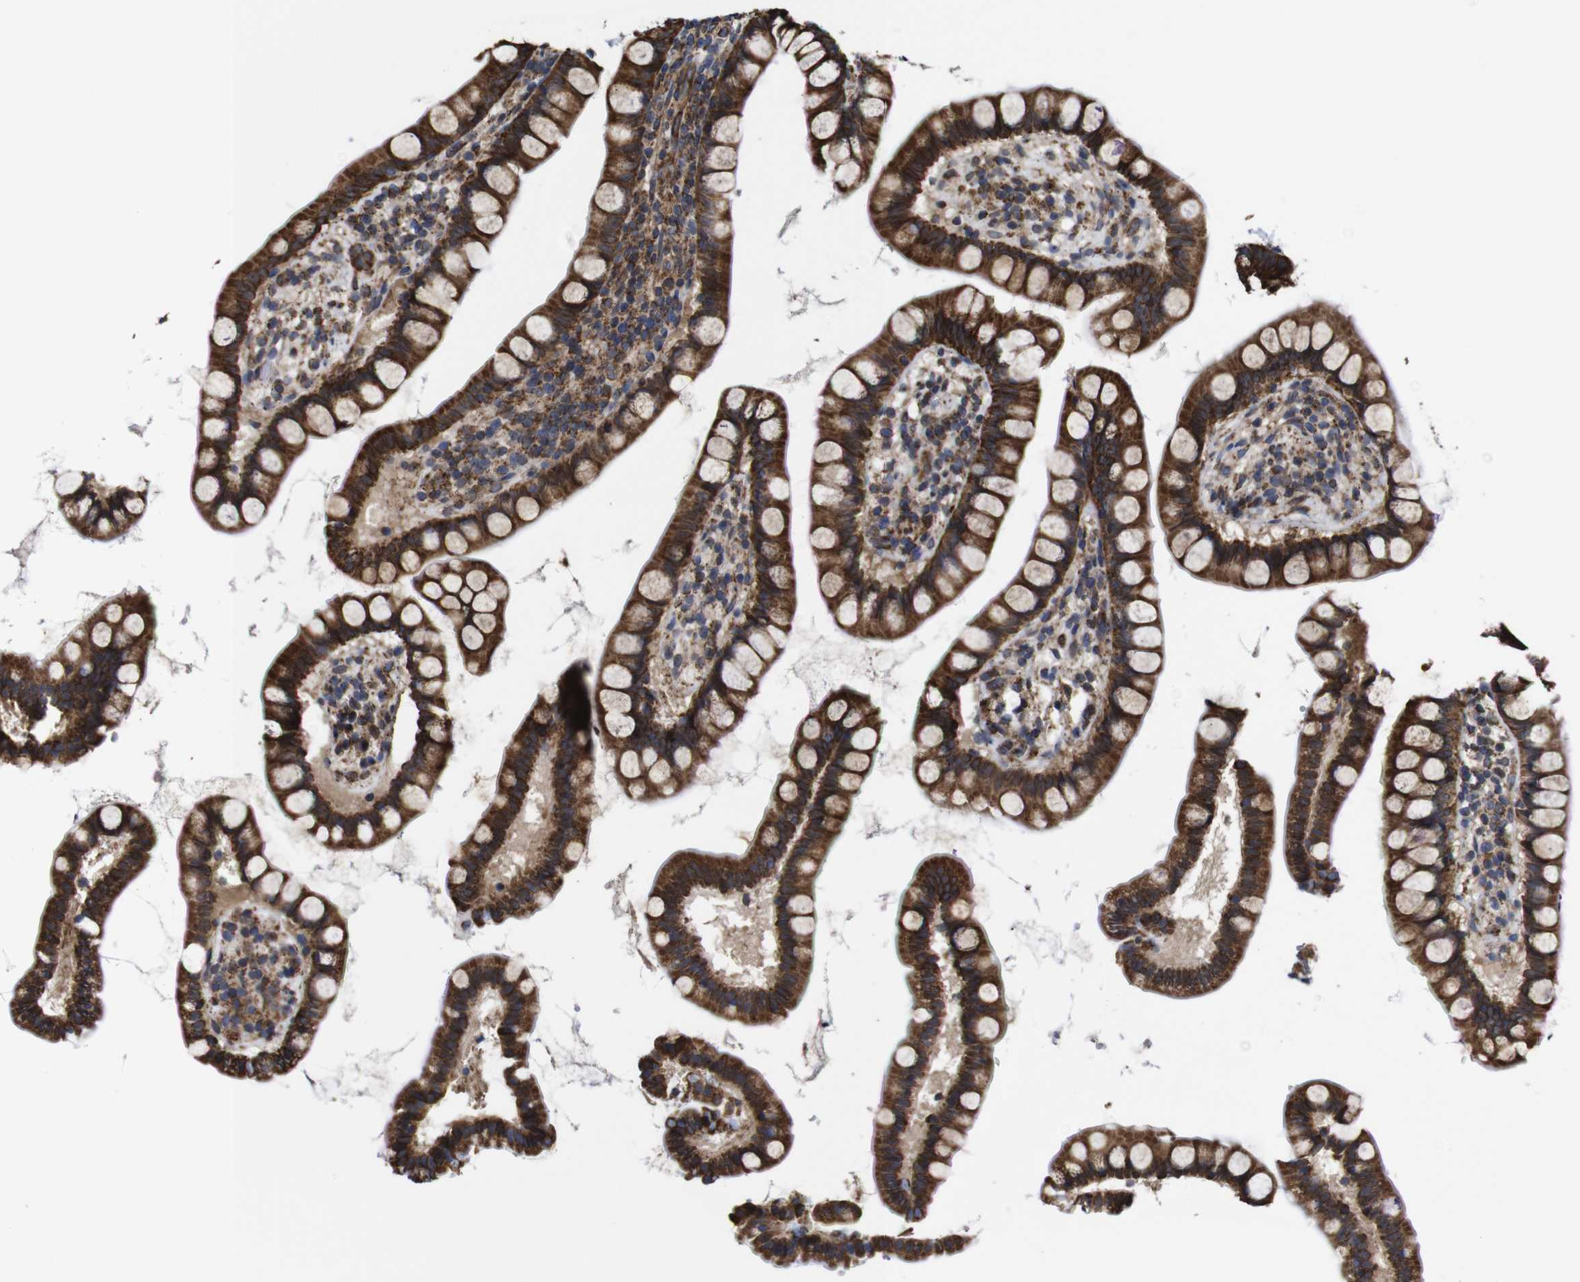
{"staining": {"intensity": "strong", "quantity": ">75%", "location": "cytoplasmic/membranous"}, "tissue": "small intestine", "cell_type": "Glandular cells", "image_type": "normal", "snomed": [{"axis": "morphology", "description": "Normal tissue, NOS"}, {"axis": "topography", "description": "Small intestine"}], "caption": "DAB (3,3'-diaminobenzidine) immunohistochemical staining of normal small intestine demonstrates strong cytoplasmic/membranous protein staining in about >75% of glandular cells. (Brightfield microscopy of DAB IHC at high magnification).", "gene": "C17orf80", "patient": {"sex": "female", "age": 84}}